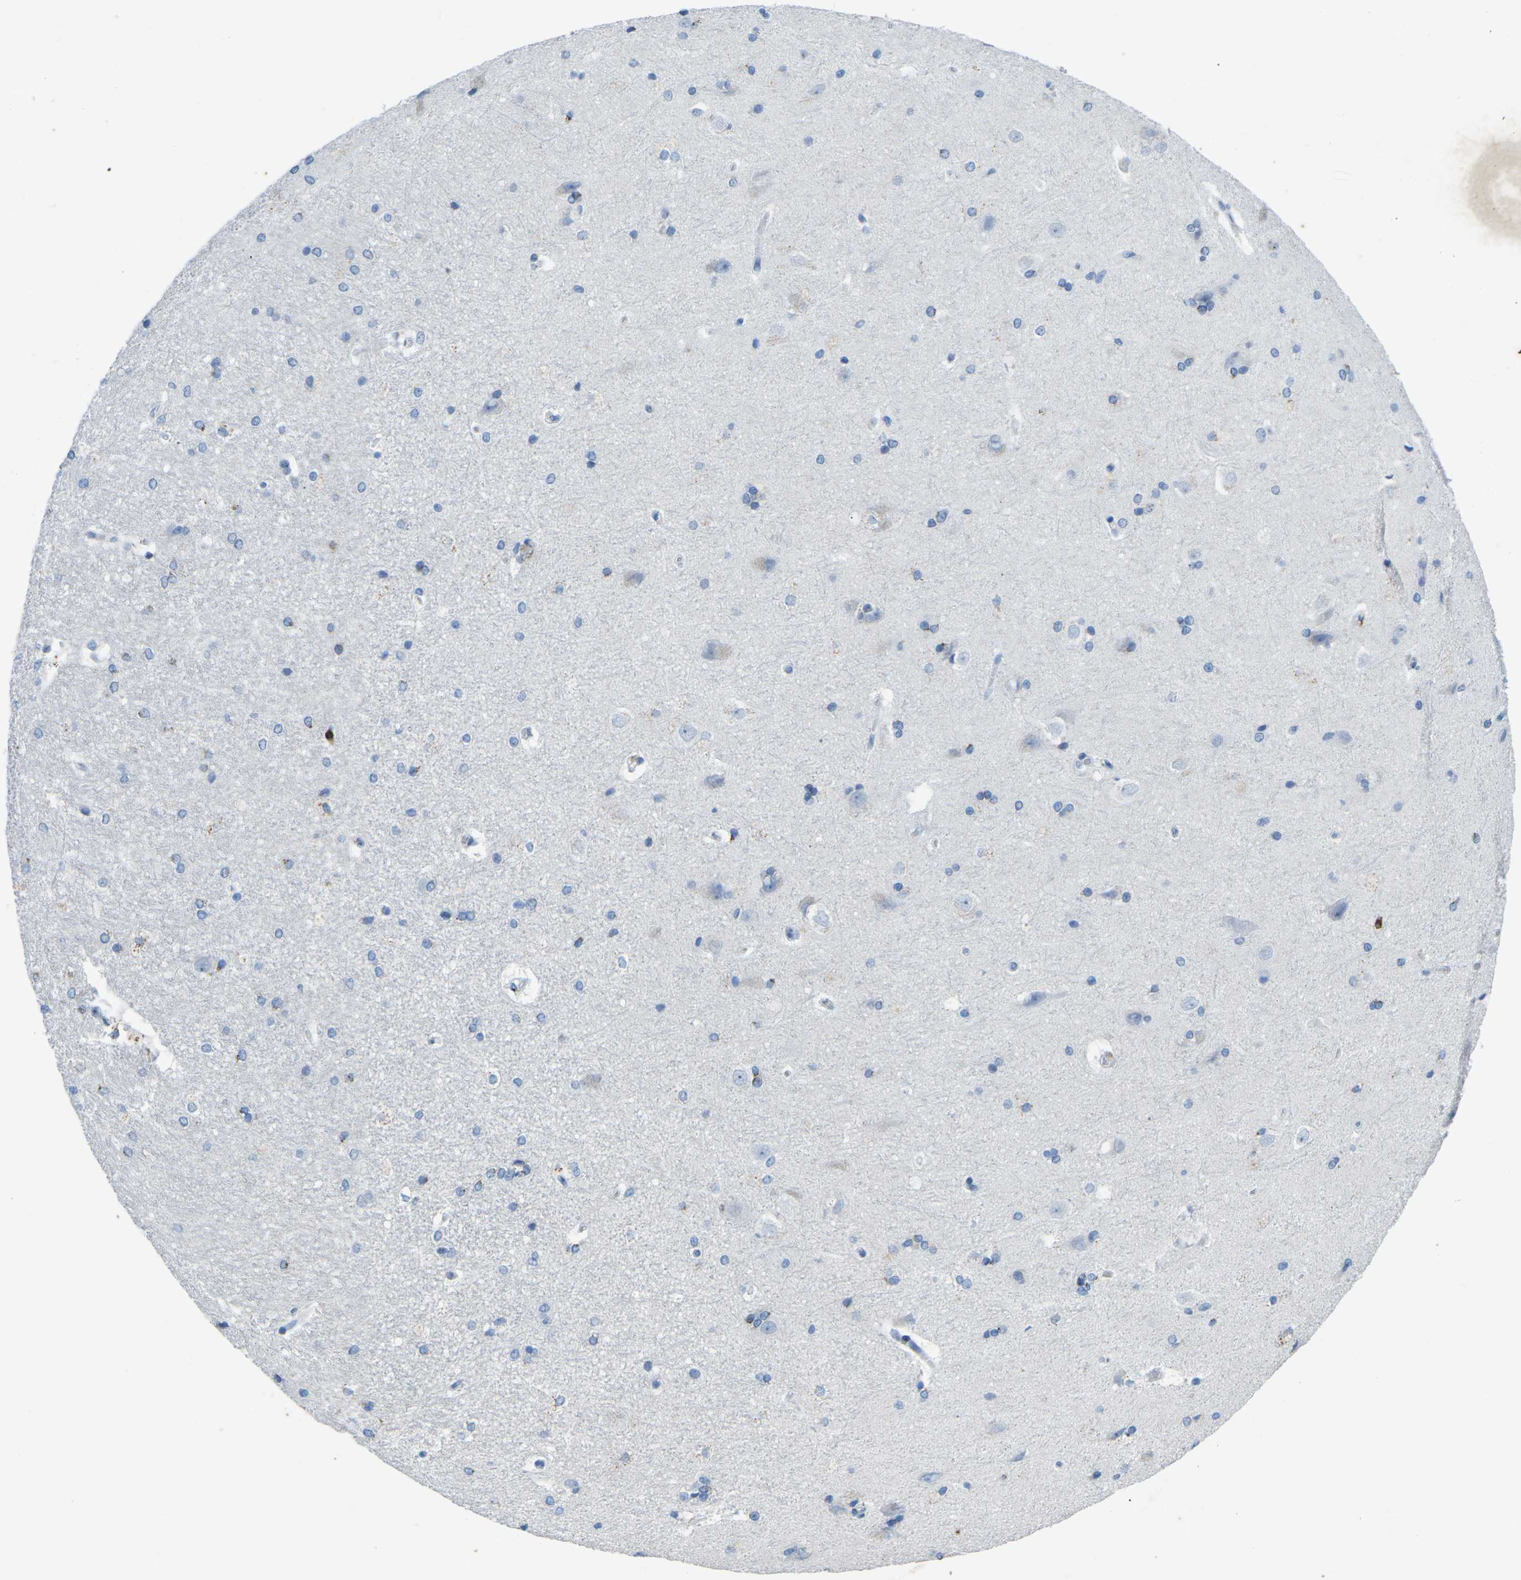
{"staining": {"intensity": "moderate", "quantity": "<25%", "location": "cytoplasmic/membranous"}, "tissue": "hippocampus", "cell_type": "Glial cells", "image_type": "normal", "snomed": [{"axis": "morphology", "description": "Normal tissue, NOS"}, {"axis": "topography", "description": "Hippocampus"}], "caption": "Immunohistochemistry staining of benign hippocampus, which shows low levels of moderate cytoplasmic/membranous expression in approximately <25% of glial cells indicating moderate cytoplasmic/membranous protein expression. The staining was performed using DAB (brown) for protein detection and nuclei were counterstained in hematoxylin (blue).", "gene": "CTAGE1", "patient": {"sex": "female", "age": 19}}